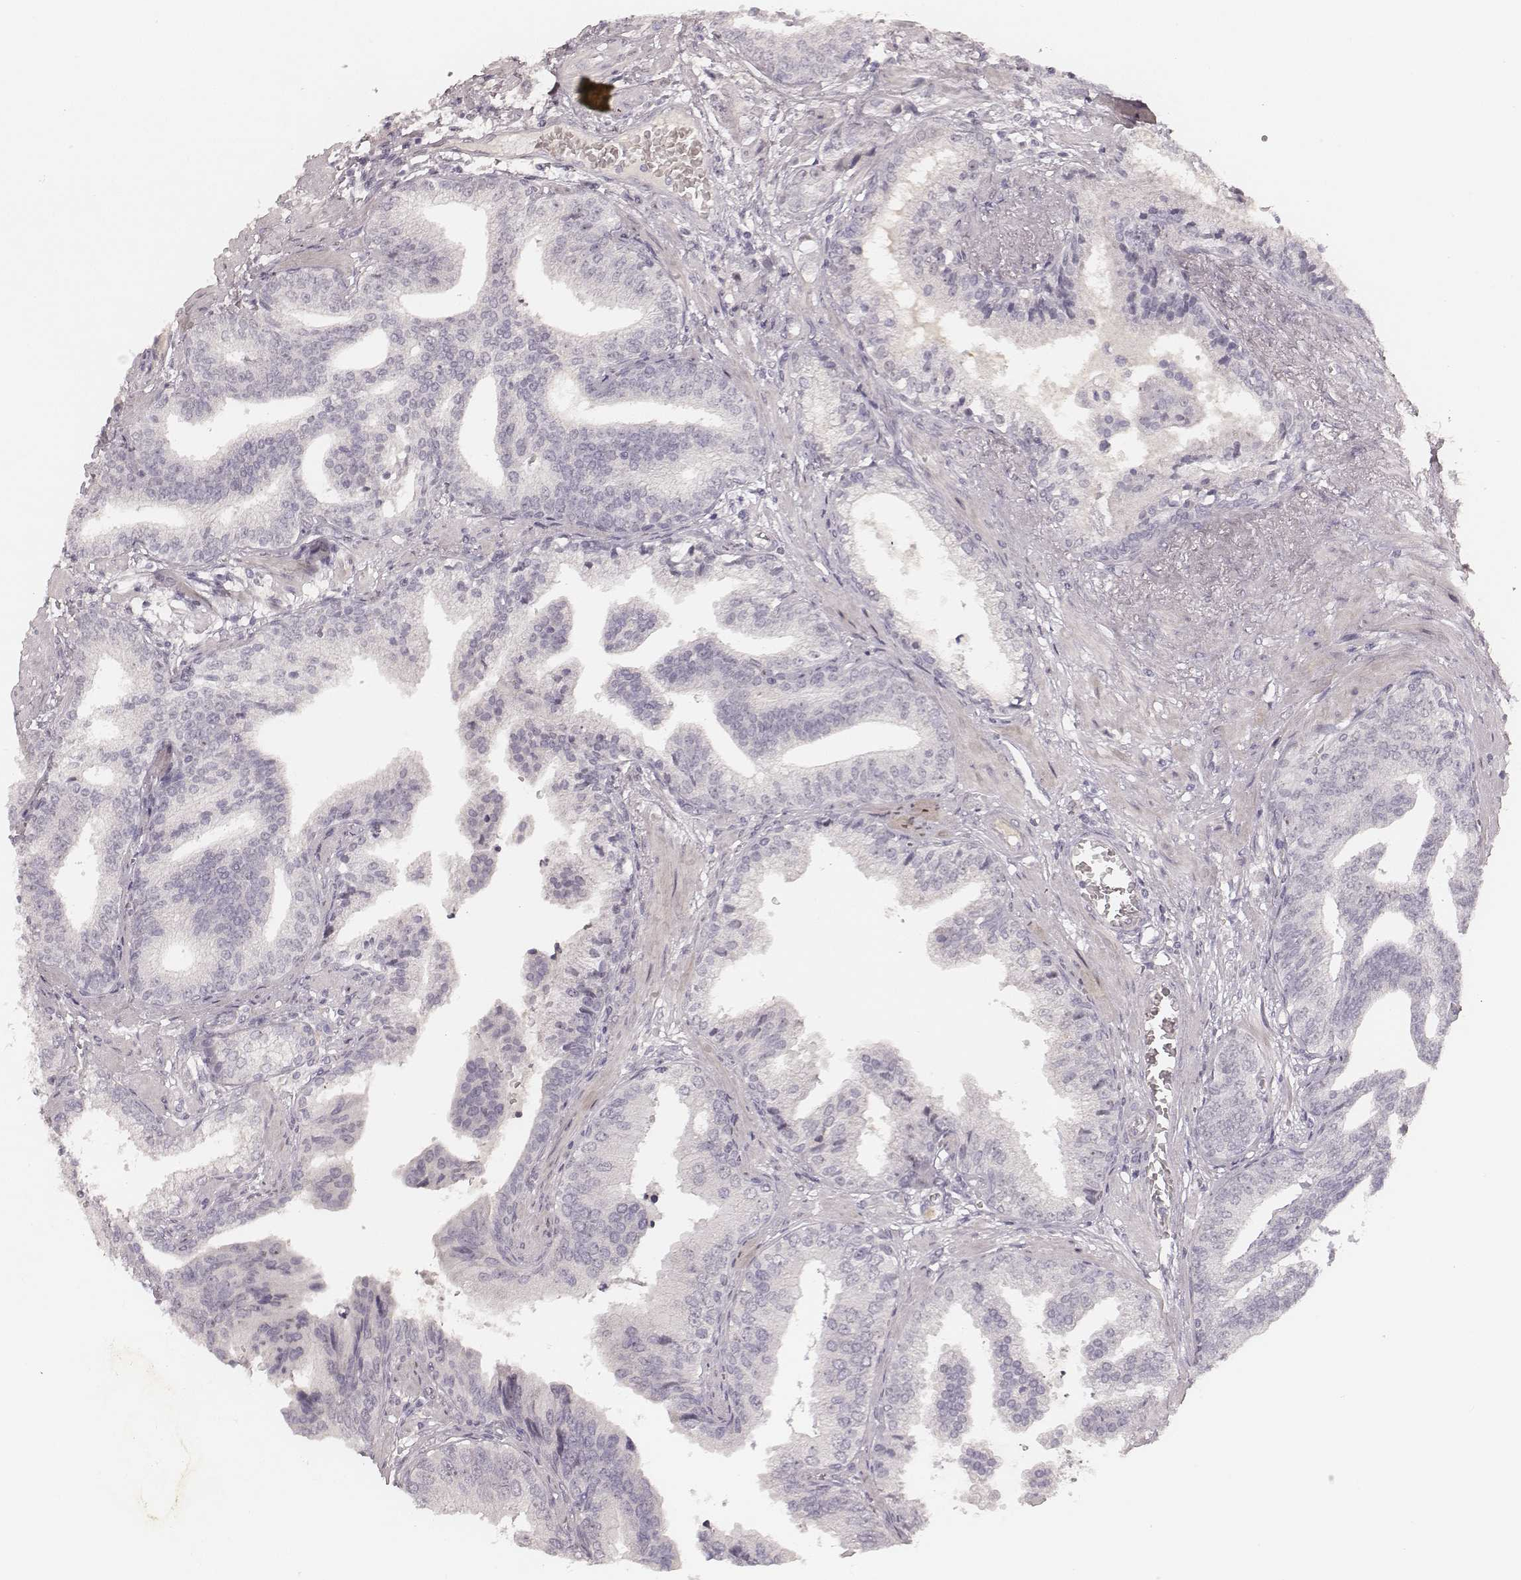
{"staining": {"intensity": "negative", "quantity": "none", "location": "none"}, "tissue": "prostate cancer", "cell_type": "Tumor cells", "image_type": "cancer", "snomed": [{"axis": "morphology", "description": "Adenocarcinoma, NOS"}, {"axis": "topography", "description": "Prostate"}], "caption": "Prostate adenocarcinoma stained for a protein using immunohistochemistry (IHC) shows no positivity tumor cells.", "gene": "MADCAM1", "patient": {"sex": "male", "age": 64}}